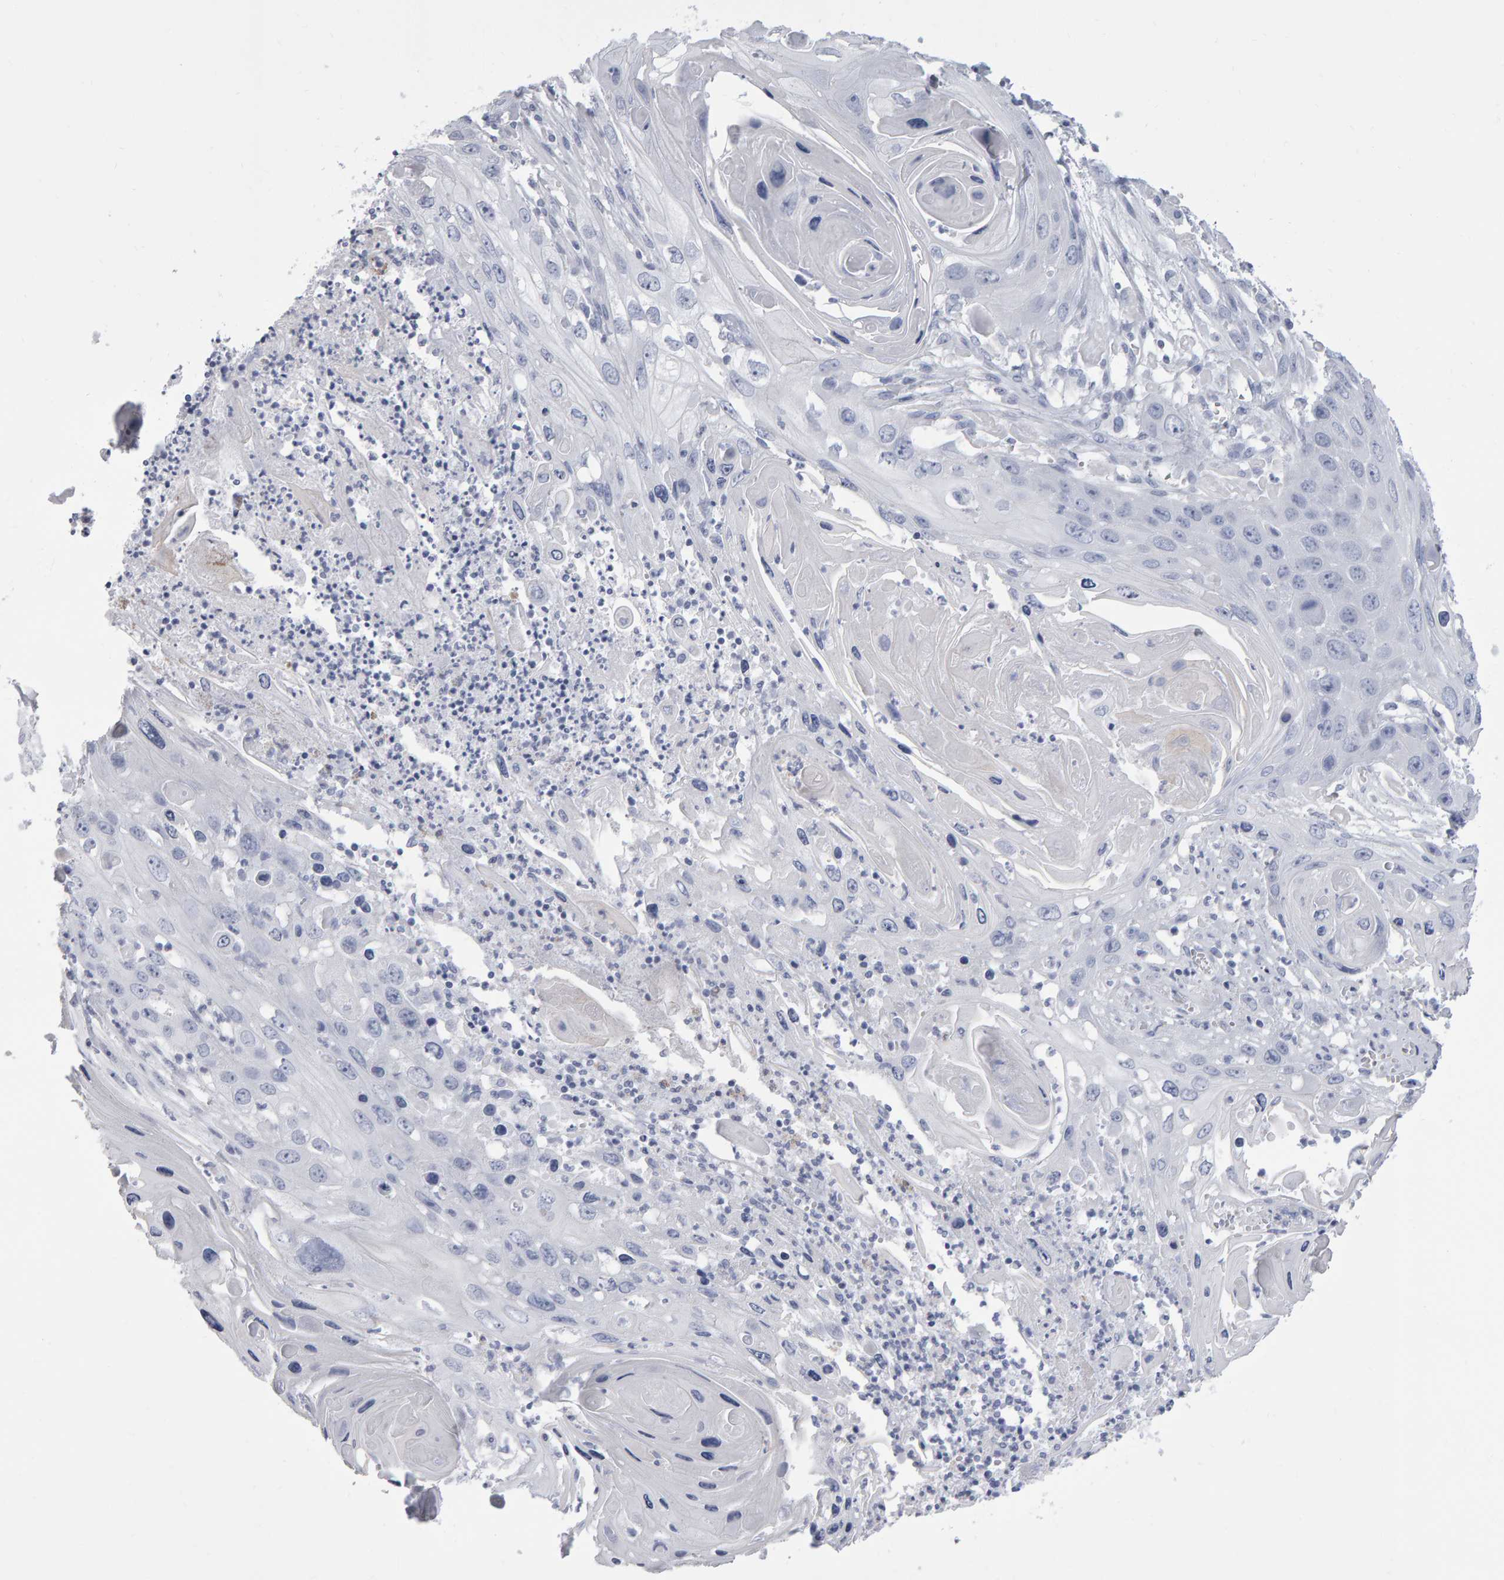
{"staining": {"intensity": "negative", "quantity": "none", "location": "none"}, "tissue": "skin cancer", "cell_type": "Tumor cells", "image_type": "cancer", "snomed": [{"axis": "morphology", "description": "Squamous cell carcinoma, NOS"}, {"axis": "topography", "description": "Skin"}], "caption": "There is no significant staining in tumor cells of squamous cell carcinoma (skin). The staining is performed using DAB brown chromogen with nuclei counter-stained in using hematoxylin.", "gene": "NCDN", "patient": {"sex": "male", "age": 55}}